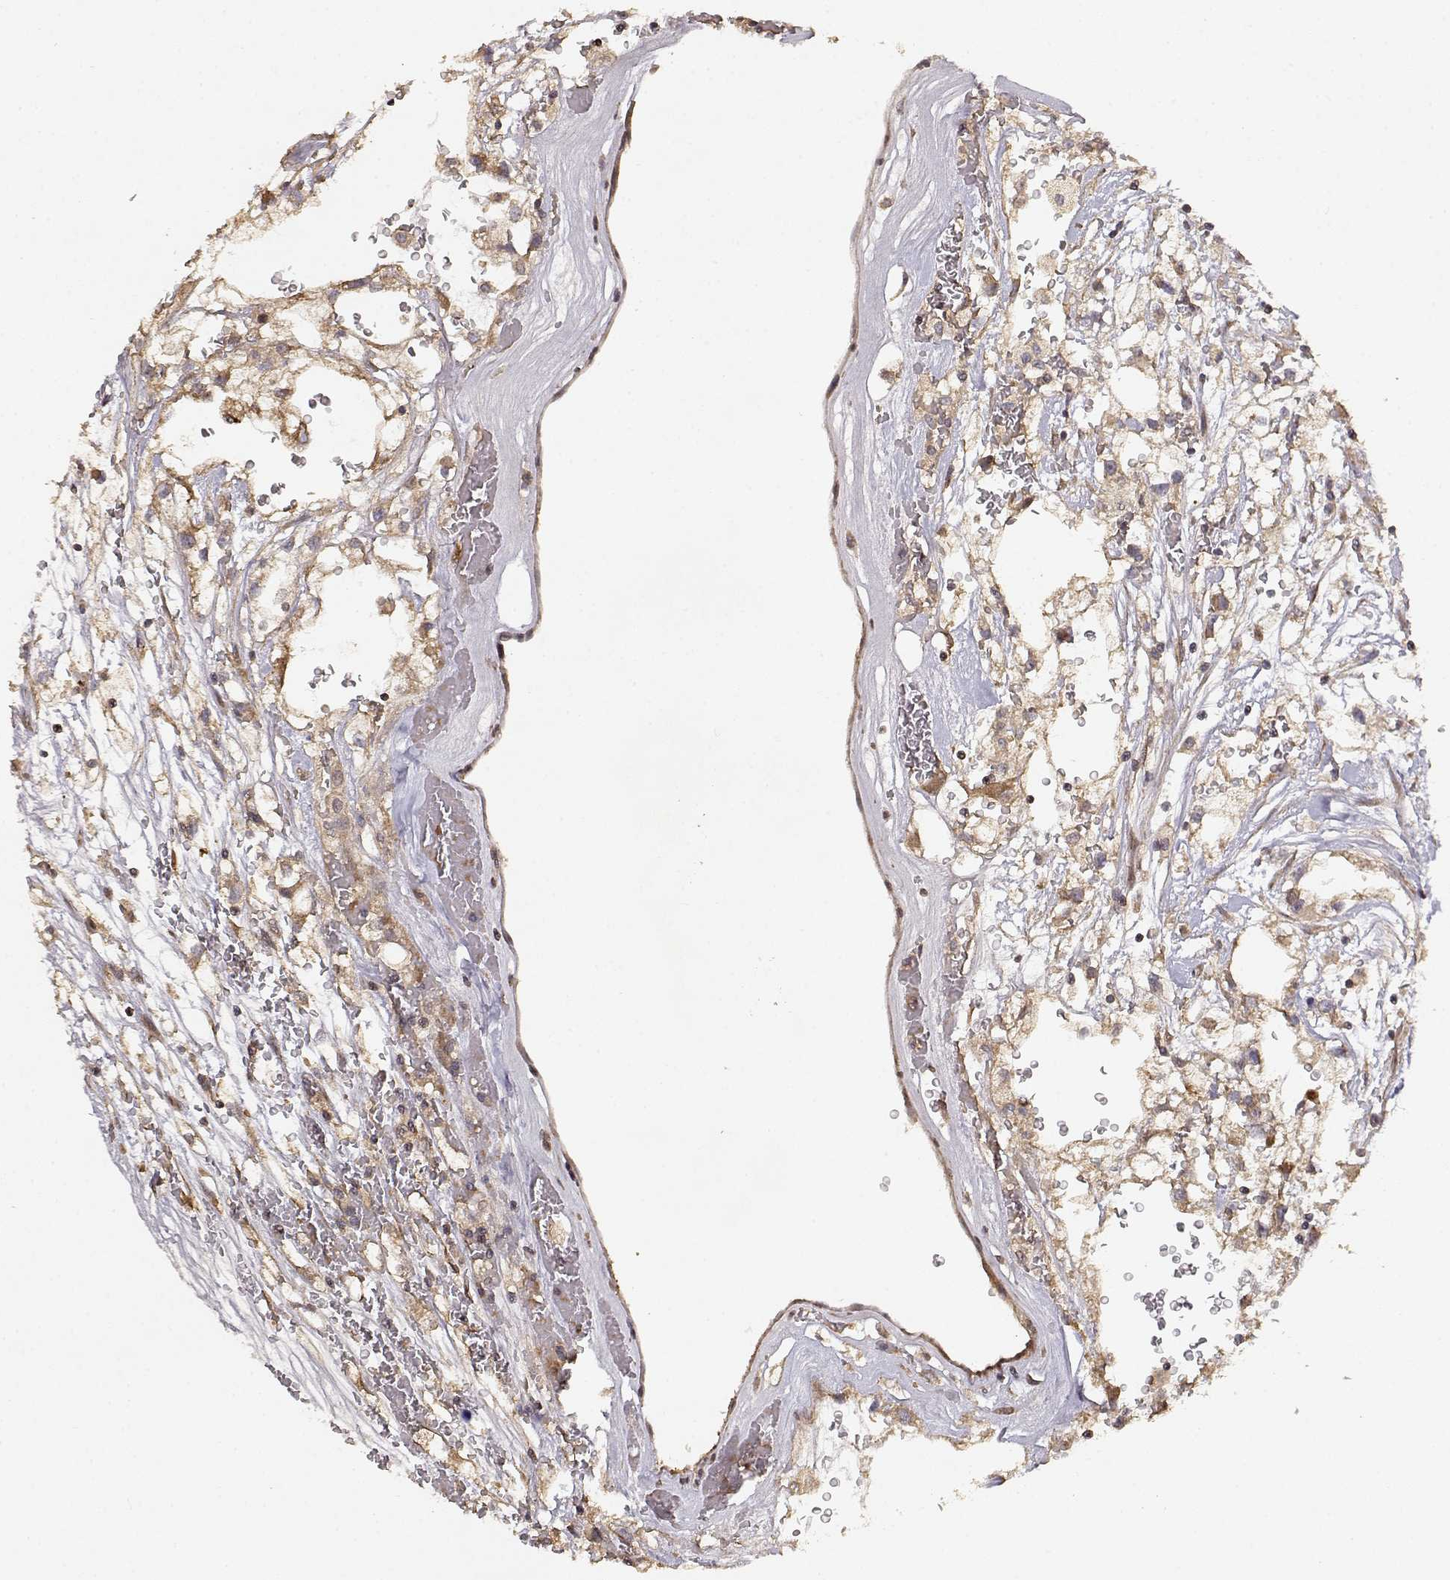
{"staining": {"intensity": "weak", "quantity": ">75%", "location": "cytoplasmic/membranous"}, "tissue": "renal cancer", "cell_type": "Tumor cells", "image_type": "cancer", "snomed": [{"axis": "morphology", "description": "Adenocarcinoma, NOS"}, {"axis": "topography", "description": "Kidney"}], "caption": "This photomicrograph displays immunohistochemistry staining of renal cancer (adenocarcinoma), with low weak cytoplasmic/membranous staining in about >75% of tumor cells.", "gene": "PICK1", "patient": {"sex": "male", "age": 59}}